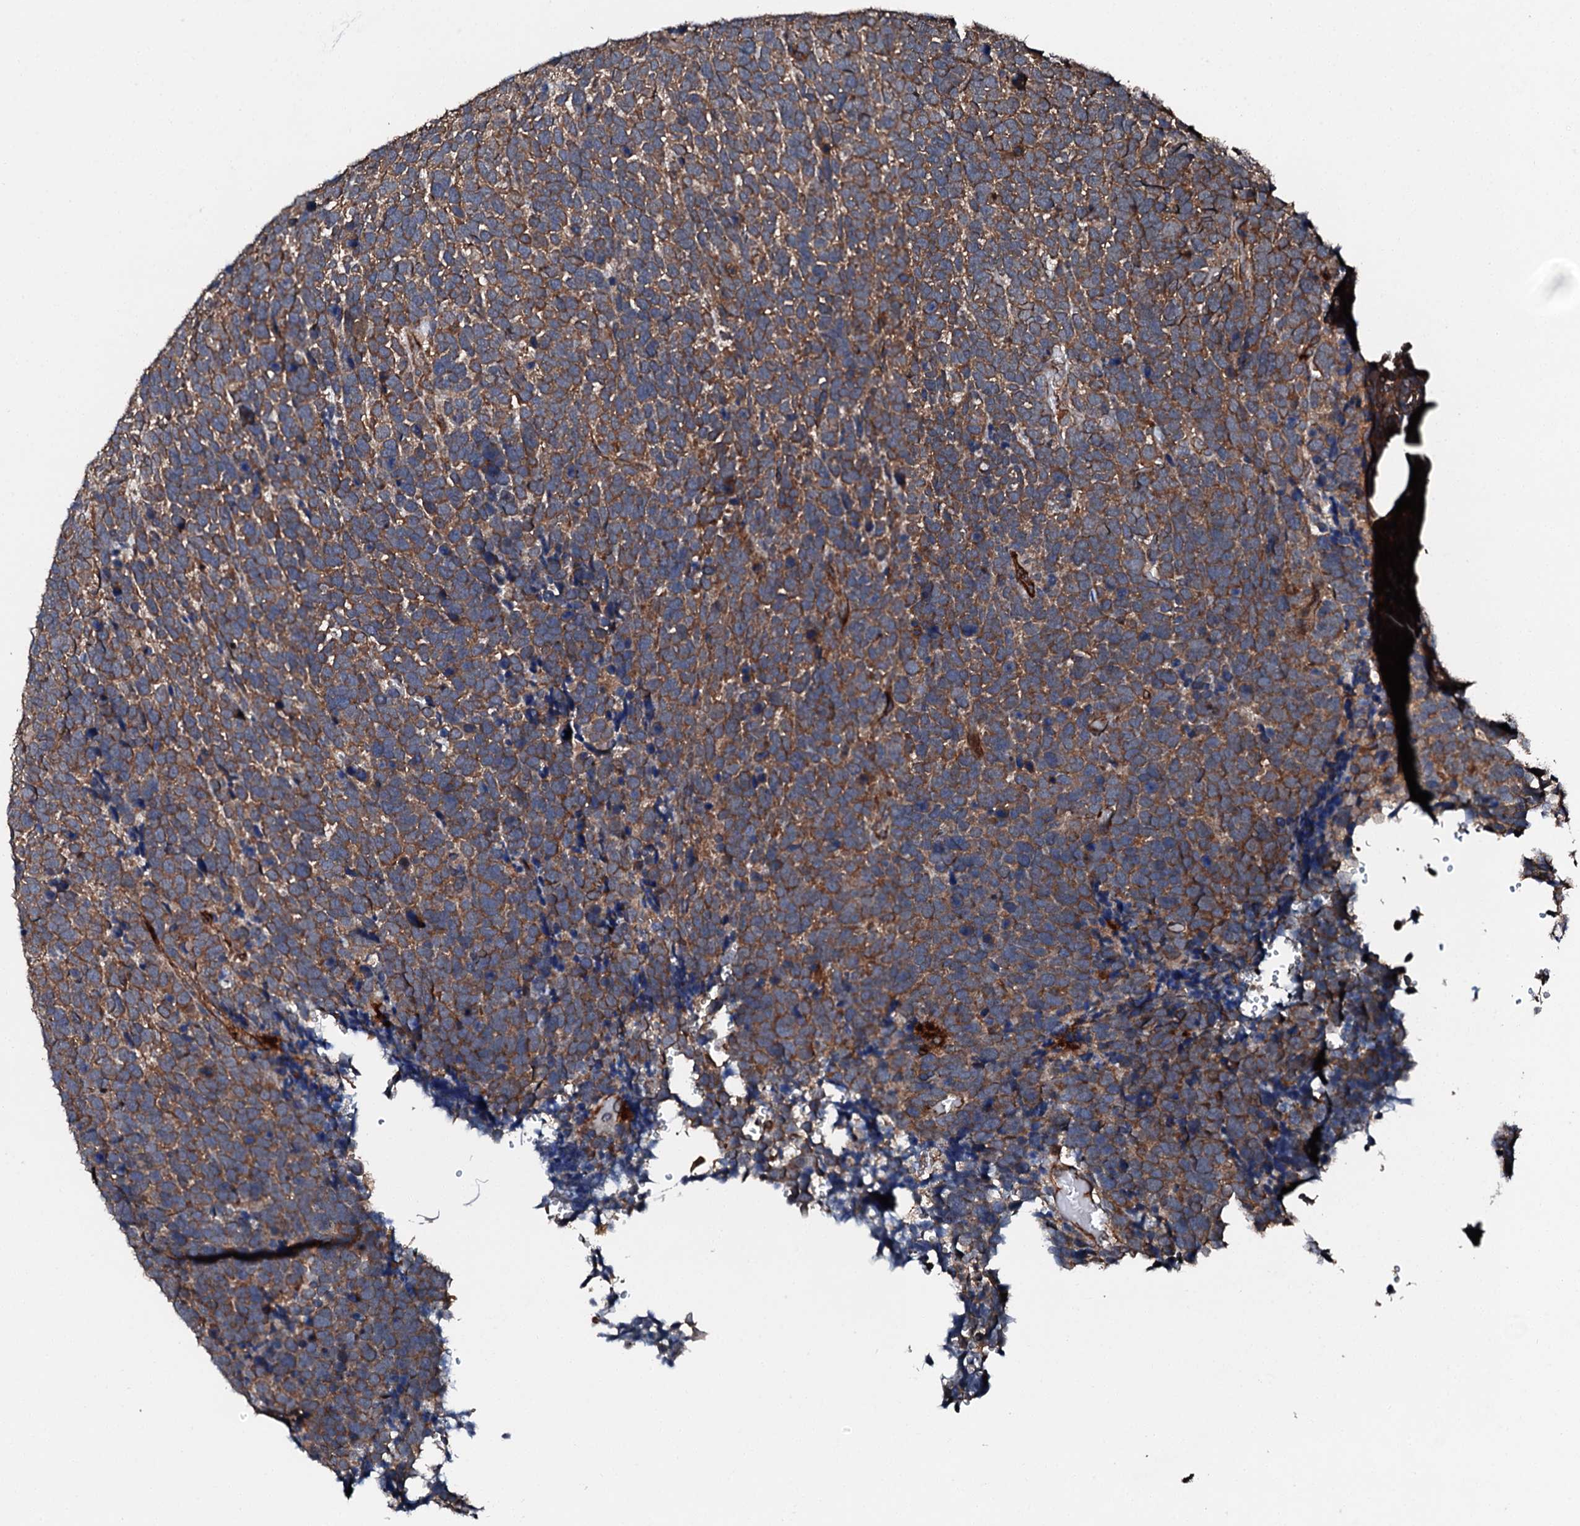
{"staining": {"intensity": "moderate", "quantity": ">75%", "location": "cytoplasmic/membranous"}, "tissue": "urothelial cancer", "cell_type": "Tumor cells", "image_type": "cancer", "snomed": [{"axis": "morphology", "description": "Urothelial carcinoma, High grade"}, {"axis": "topography", "description": "Urinary bladder"}], "caption": "IHC micrograph of human high-grade urothelial carcinoma stained for a protein (brown), which displays medium levels of moderate cytoplasmic/membranous staining in about >75% of tumor cells.", "gene": "FGD4", "patient": {"sex": "female", "age": 82}}